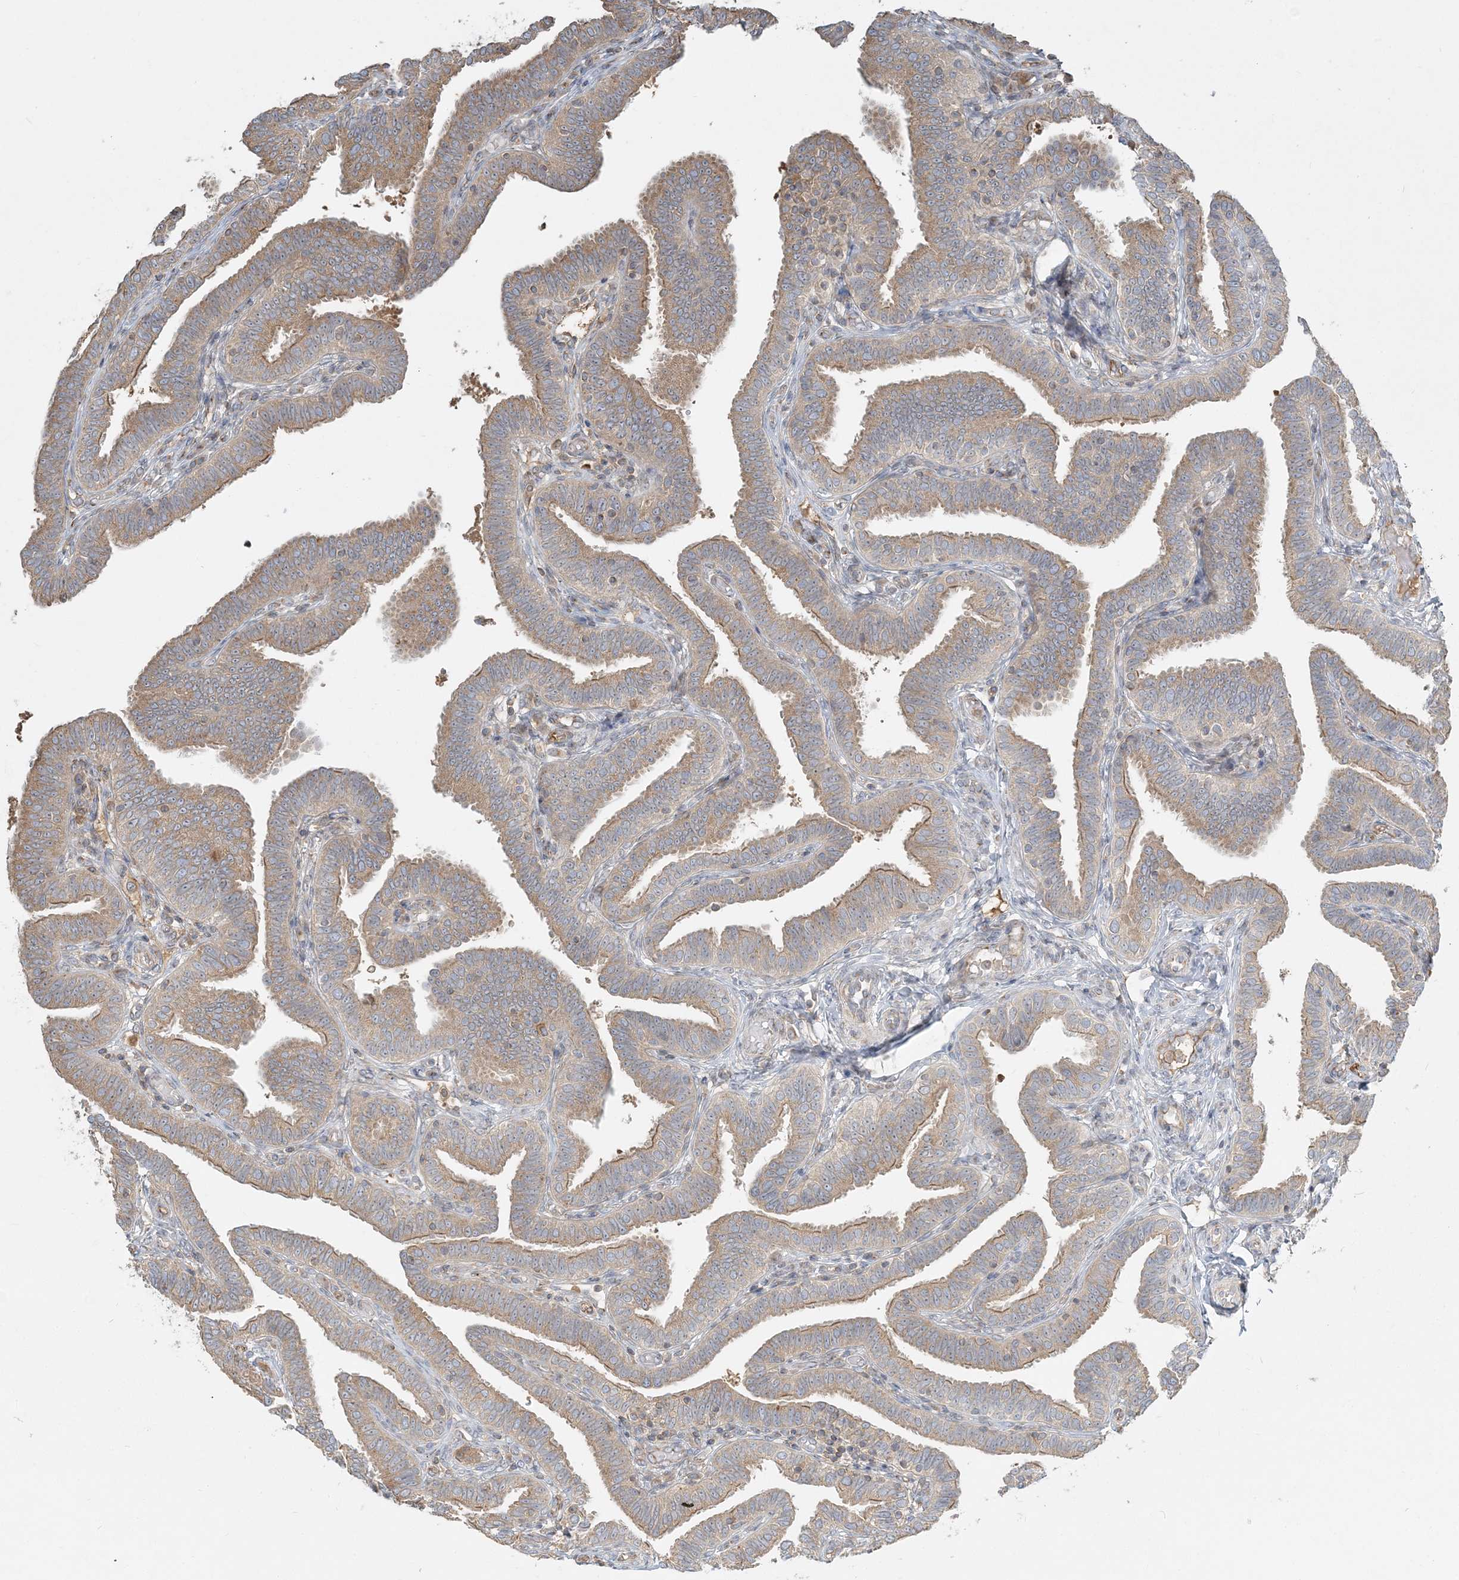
{"staining": {"intensity": "moderate", "quantity": ">75%", "location": "cytoplasmic/membranous"}, "tissue": "fallopian tube", "cell_type": "Glandular cells", "image_type": "normal", "snomed": [{"axis": "morphology", "description": "Normal tissue, NOS"}, {"axis": "topography", "description": "Fallopian tube"}], "caption": "Immunohistochemical staining of benign human fallopian tube demonstrates >75% levels of moderate cytoplasmic/membranous protein expression in about >75% of glandular cells.", "gene": "AP1AR", "patient": {"sex": "female", "age": 39}}